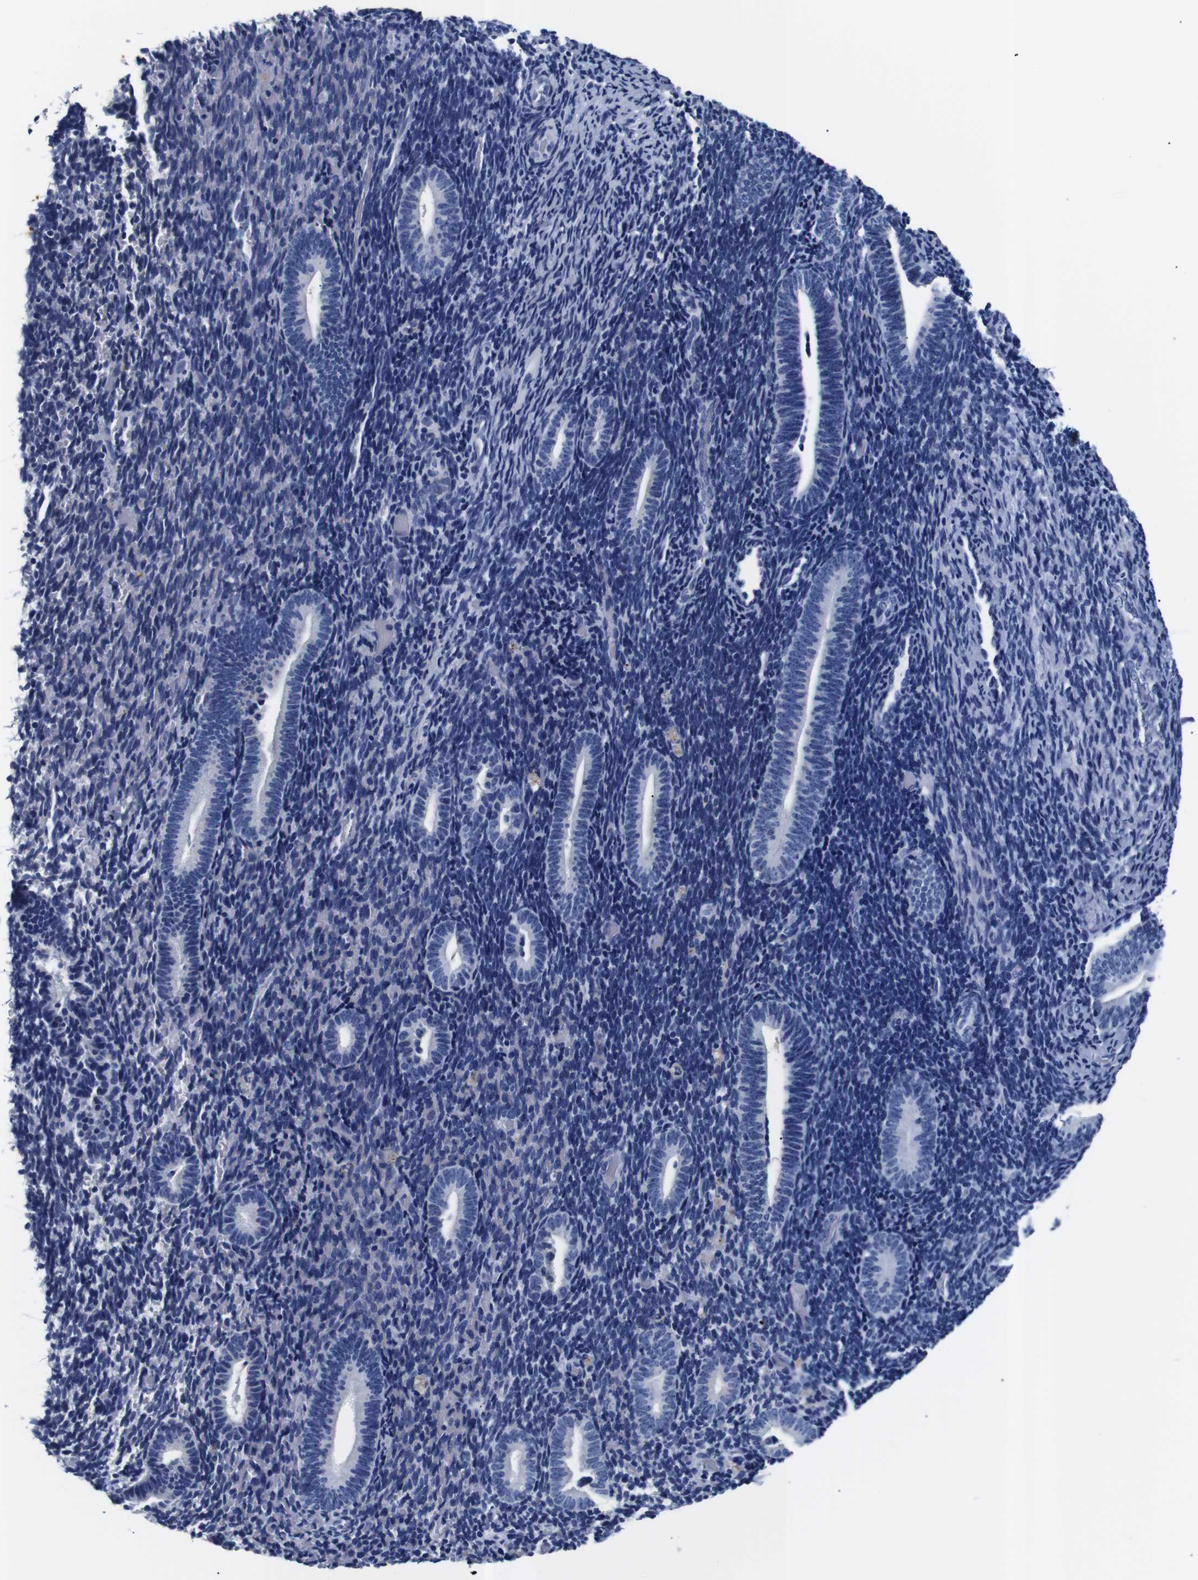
{"staining": {"intensity": "negative", "quantity": "none", "location": "none"}, "tissue": "endometrium", "cell_type": "Cells in endometrial stroma", "image_type": "normal", "snomed": [{"axis": "morphology", "description": "Normal tissue, NOS"}, {"axis": "topography", "description": "Endometrium"}], "caption": "This photomicrograph is of benign endometrium stained with immunohistochemistry to label a protein in brown with the nuclei are counter-stained blue. There is no staining in cells in endometrial stroma. Brightfield microscopy of immunohistochemistry stained with DAB (brown) and hematoxylin (blue), captured at high magnification.", "gene": "GAP43", "patient": {"sex": "female", "age": 51}}